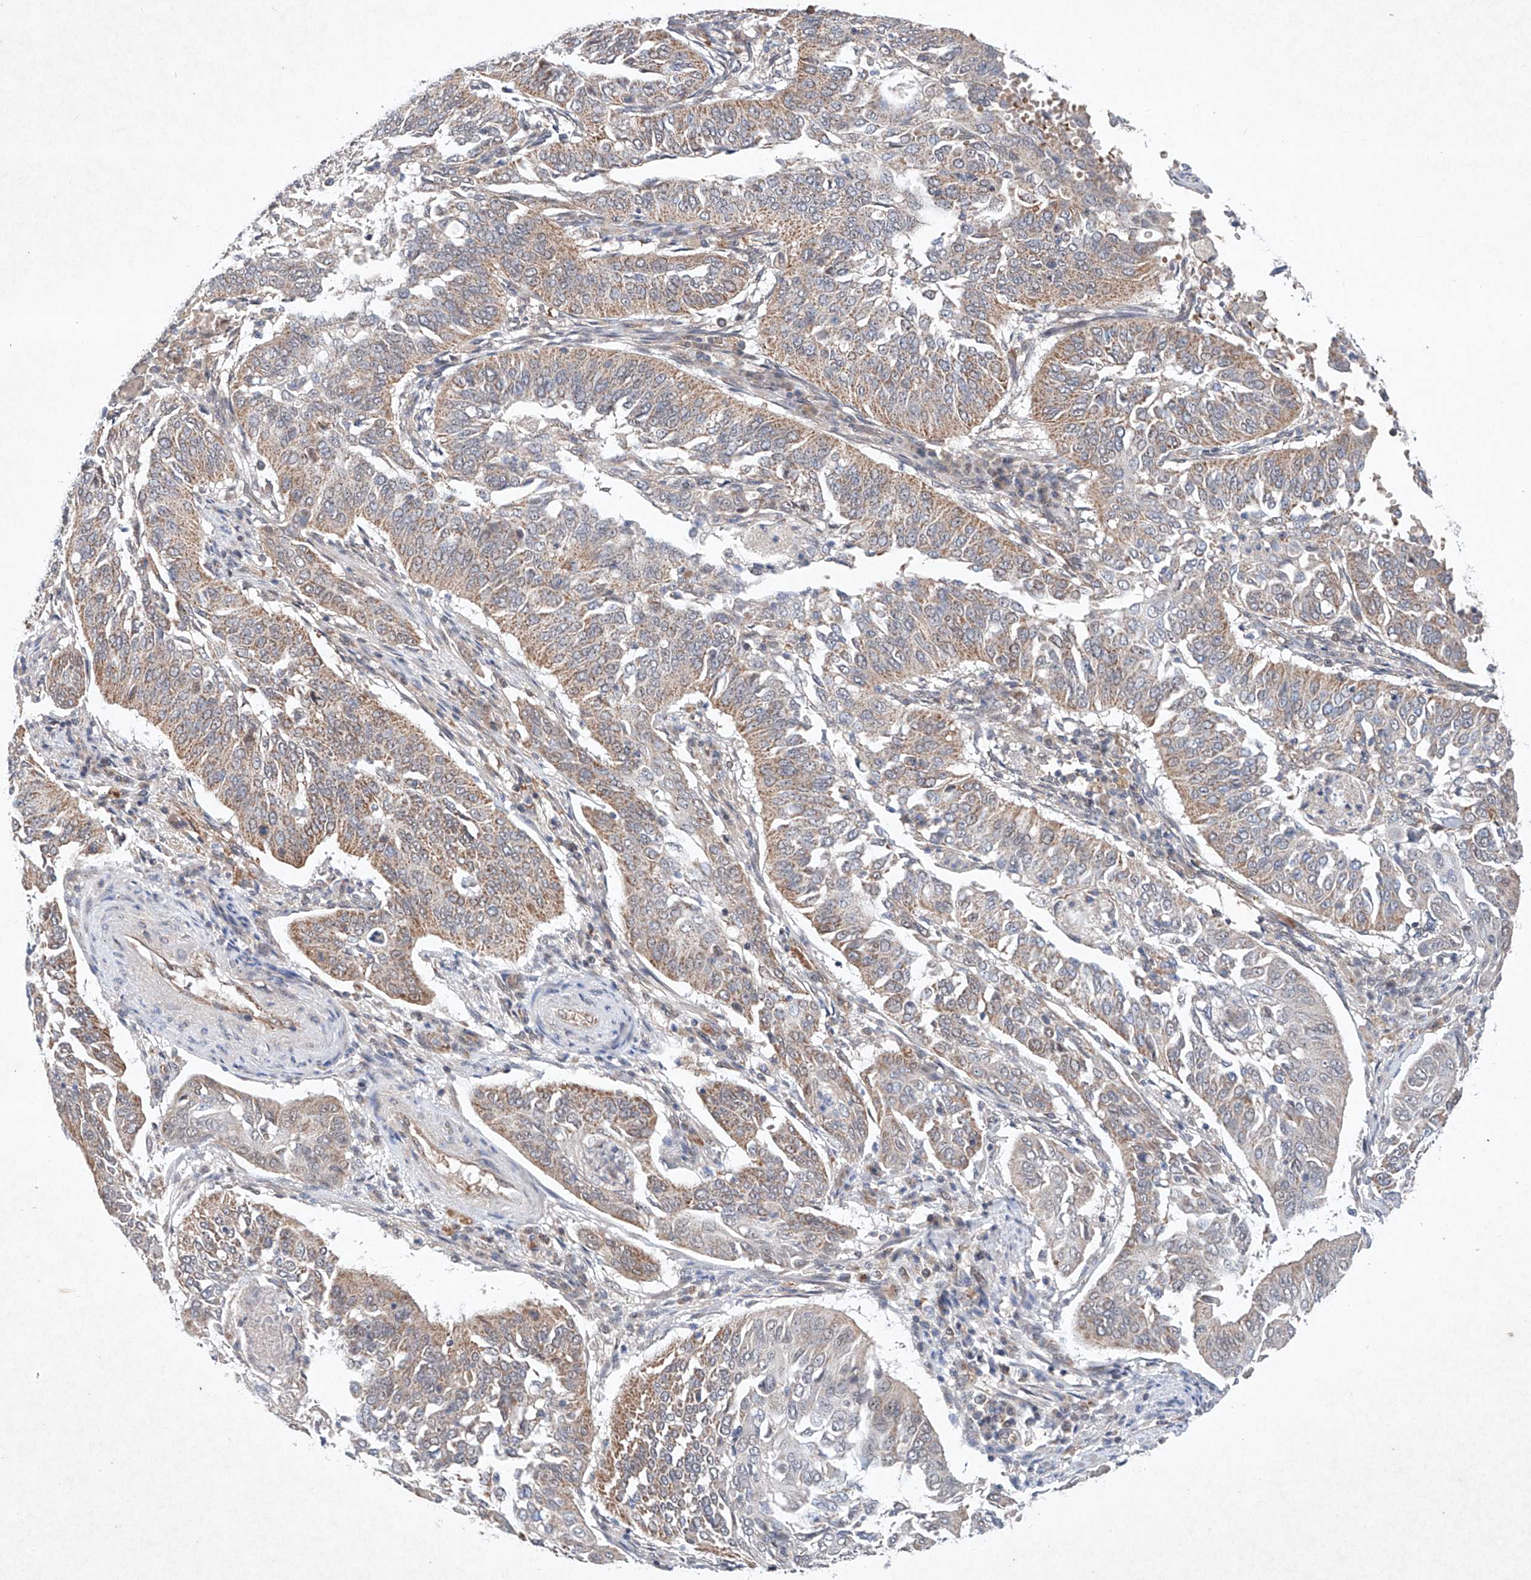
{"staining": {"intensity": "moderate", "quantity": ">75%", "location": "cytoplasmic/membranous"}, "tissue": "cervical cancer", "cell_type": "Tumor cells", "image_type": "cancer", "snomed": [{"axis": "morphology", "description": "Normal tissue, NOS"}, {"axis": "morphology", "description": "Squamous cell carcinoma, NOS"}, {"axis": "topography", "description": "Cervix"}], "caption": "Immunohistochemistry (IHC) micrograph of human squamous cell carcinoma (cervical) stained for a protein (brown), which demonstrates medium levels of moderate cytoplasmic/membranous staining in about >75% of tumor cells.", "gene": "FASTK", "patient": {"sex": "female", "age": 39}}